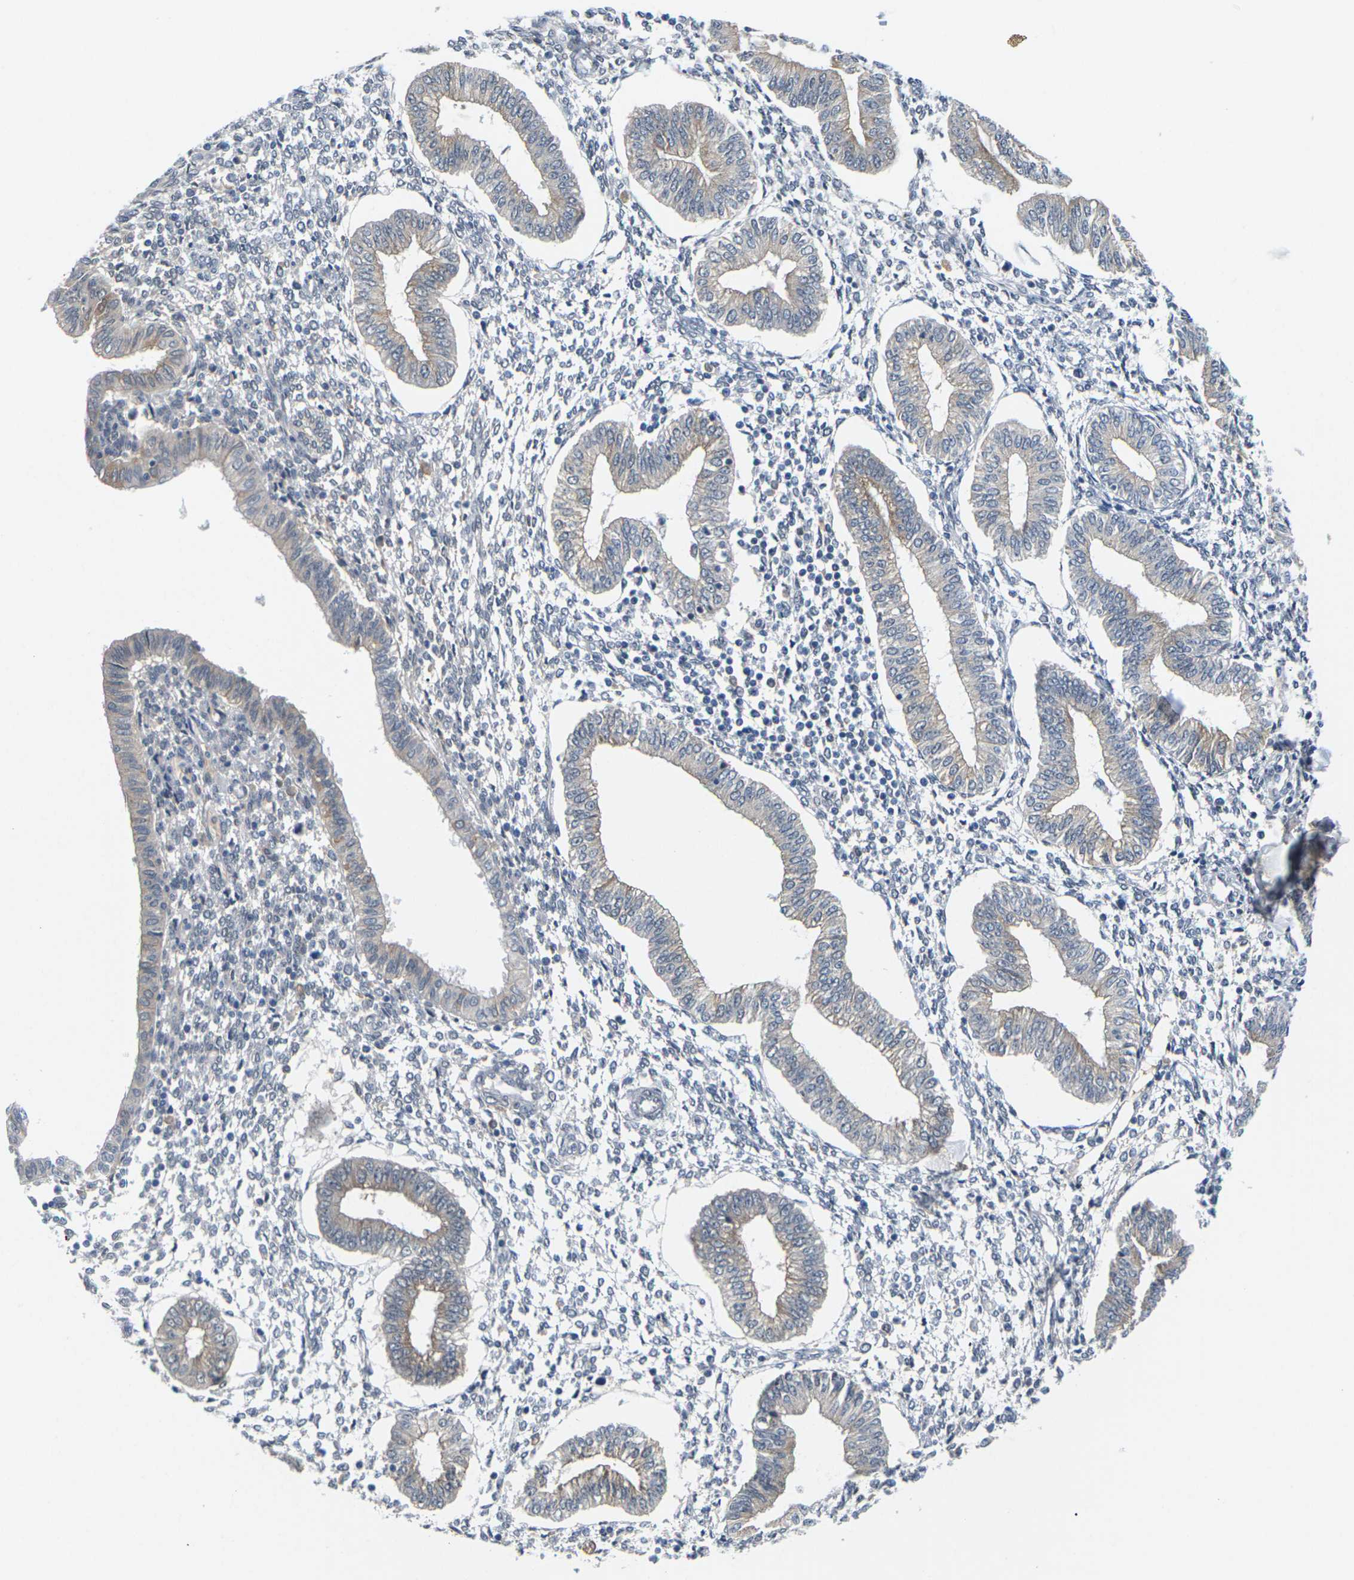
{"staining": {"intensity": "weak", "quantity": "<25%", "location": "cytoplasmic/membranous"}, "tissue": "endometrium", "cell_type": "Cells in endometrial stroma", "image_type": "normal", "snomed": [{"axis": "morphology", "description": "Normal tissue, NOS"}, {"axis": "topography", "description": "Endometrium"}], "caption": "Immunohistochemical staining of unremarkable endometrium reveals no significant staining in cells in endometrial stroma.", "gene": "PKP2", "patient": {"sex": "female", "age": 50}}